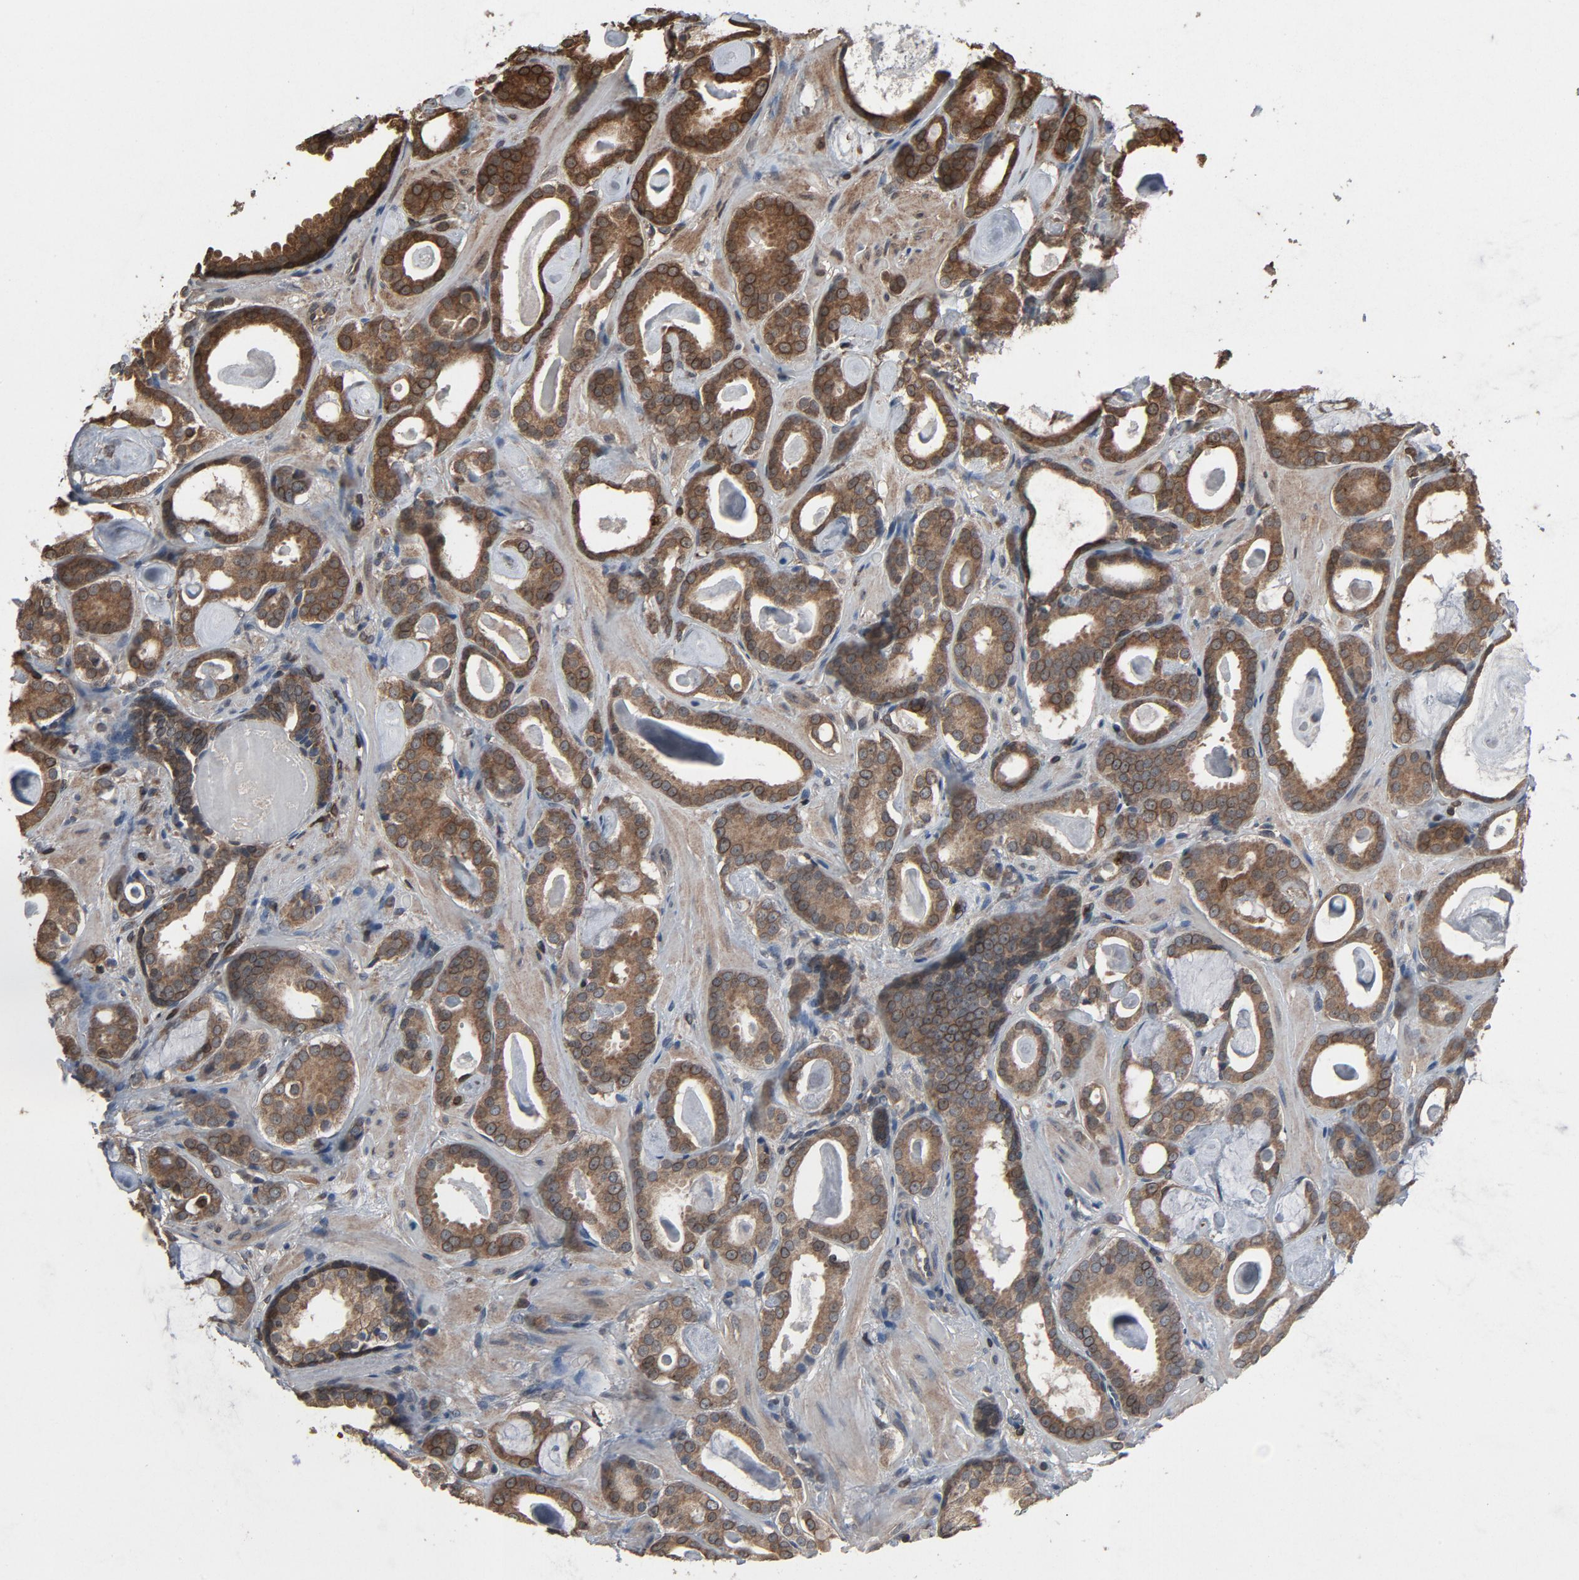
{"staining": {"intensity": "moderate", "quantity": ">75%", "location": "cytoplasmic/membranous,nuclear"}, "tissue": "prostate cancer", "cell_type": "Tumor cells", "image_type": "cancer", "snomed": [{"axis": "morphology", "description": "Adenocarcinoma, Low grade"}, {"axis": "topography", "description": "Prostate"}], "caption": "A histopathology image of human prostate cancer stained for a protein shows moderate cytoplasmic/membranous and nuclear brown staining in tumor cells. (Stains: DAB (3,3'-diaminobenzidine) in brown, nuclei in blue, Microscopy: brightfield microscopy at high magnification).", "gene": "UBE2D1", "patient": {"sex": "male", "age": 57}}